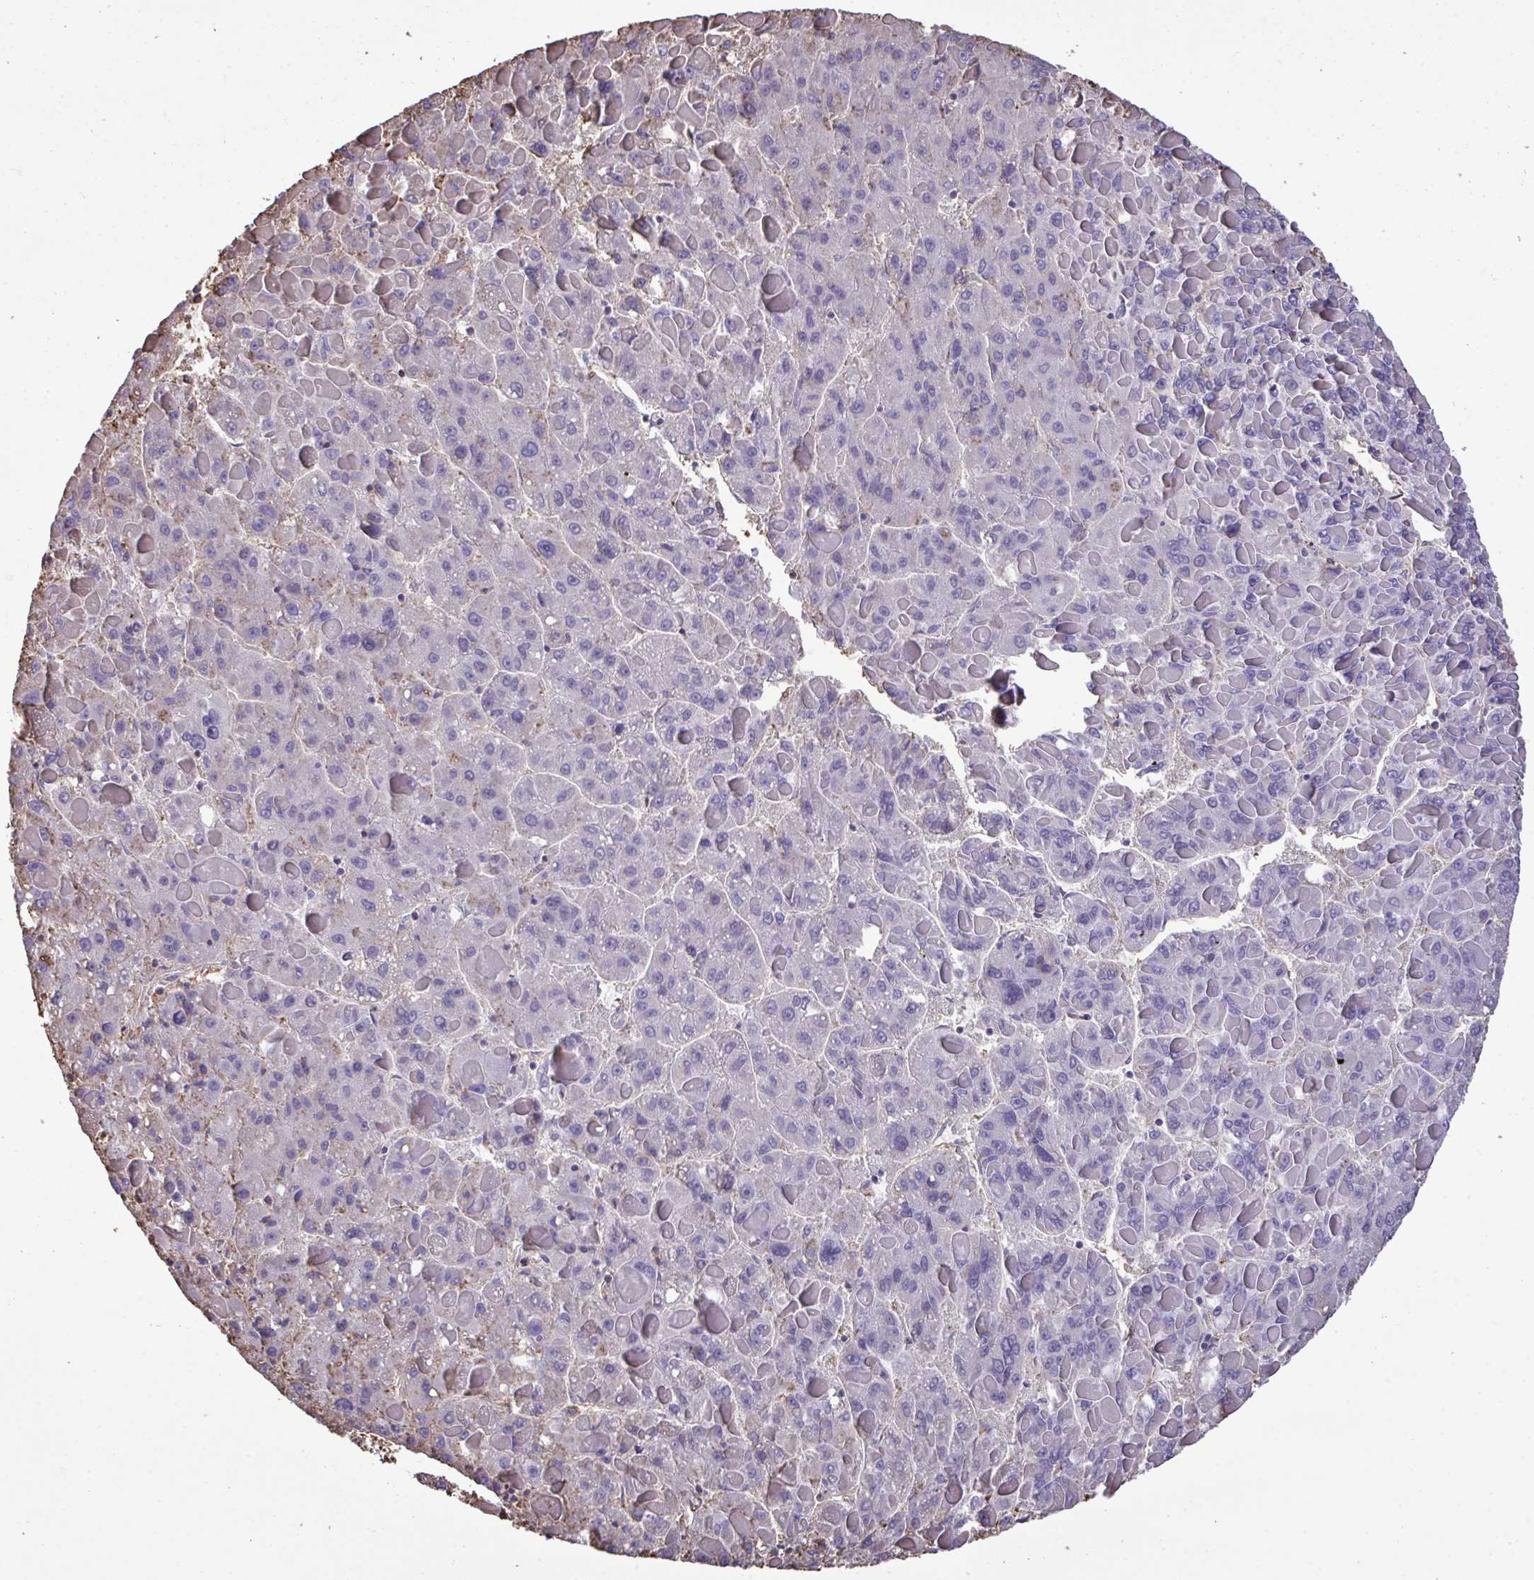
{"staining": {"intensity": "negative", "quantity": "none", "location": "none"}, "tissue": "liver cancer", "cell_type": "Tumor cells", "image_type": "cancer", "snomed": [{"axis": "morphology", "description": "Carcinoma, Hepatocellular, NOS"}, {"axis": "topography", "description": "Liver"}], "caption": "DAB immunohistochemical staining of liver hepatocellular carcinoma displays no significant staining in tumor cells.", "gene": "ANXA5", "patient": {"sex": "female", "age": 82}}